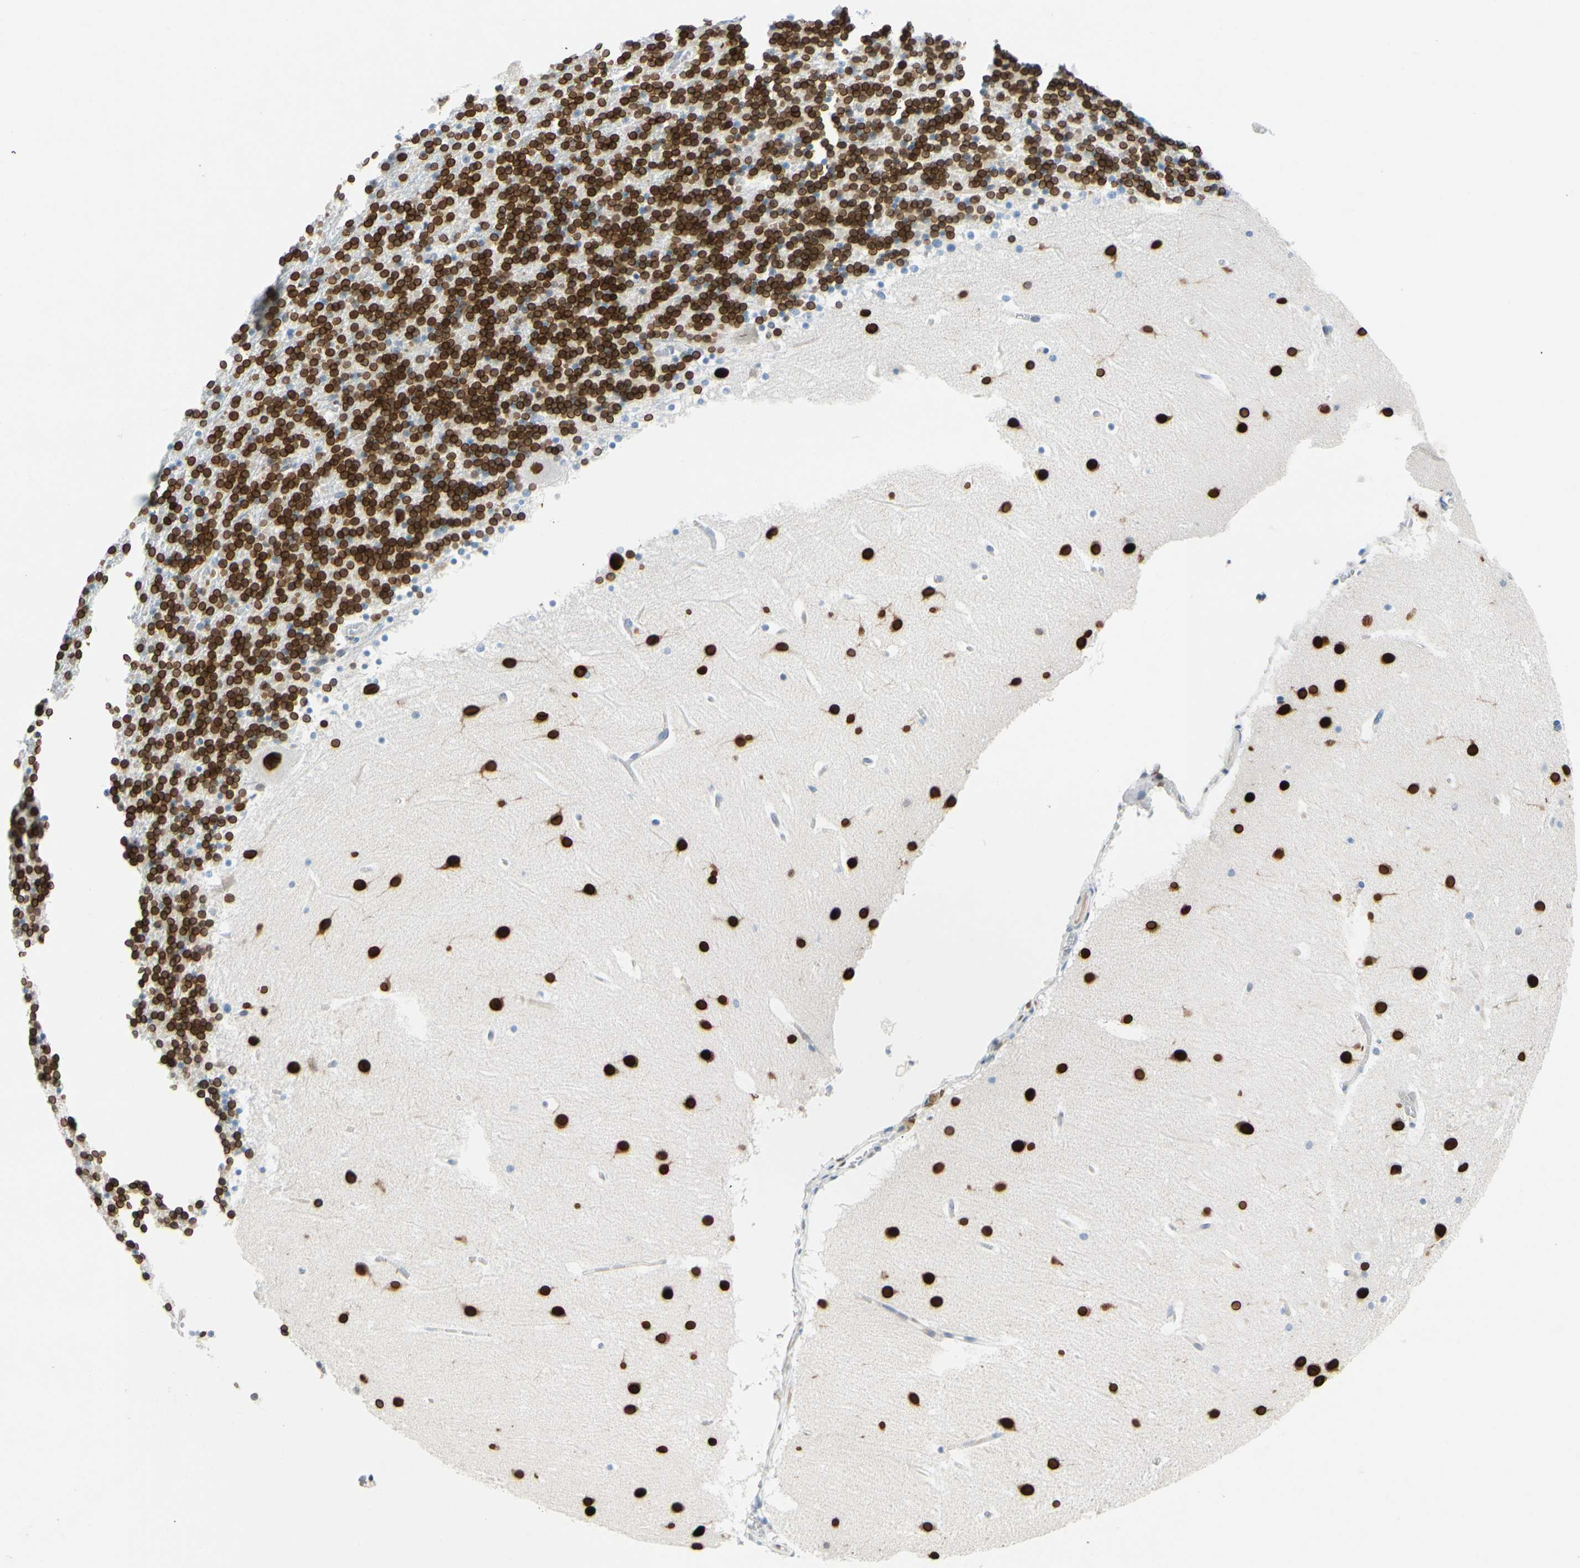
{"staining": {"intensity": "strong", "quantity": ">75%", "location": "cytoplasmic/membranous,nuclear"}, "tissue": "cerebellum", "cell_type": "Cells in granular layer", "image_type": "normal", "snomed": [{"axis": "morphology", "description": "Normal tissue, NOS"}, {"axis": "topography", "description": "Cerebellum"}], "caption": "Cerebellum was stained to show a protein in brown. There is high levels of strong cytoplasmic/membranous,nuclear positivity in approximately >75% of cells in granular layer.", "gene": "ZNF132", "patient": {"sex": "male", "age": 45}}